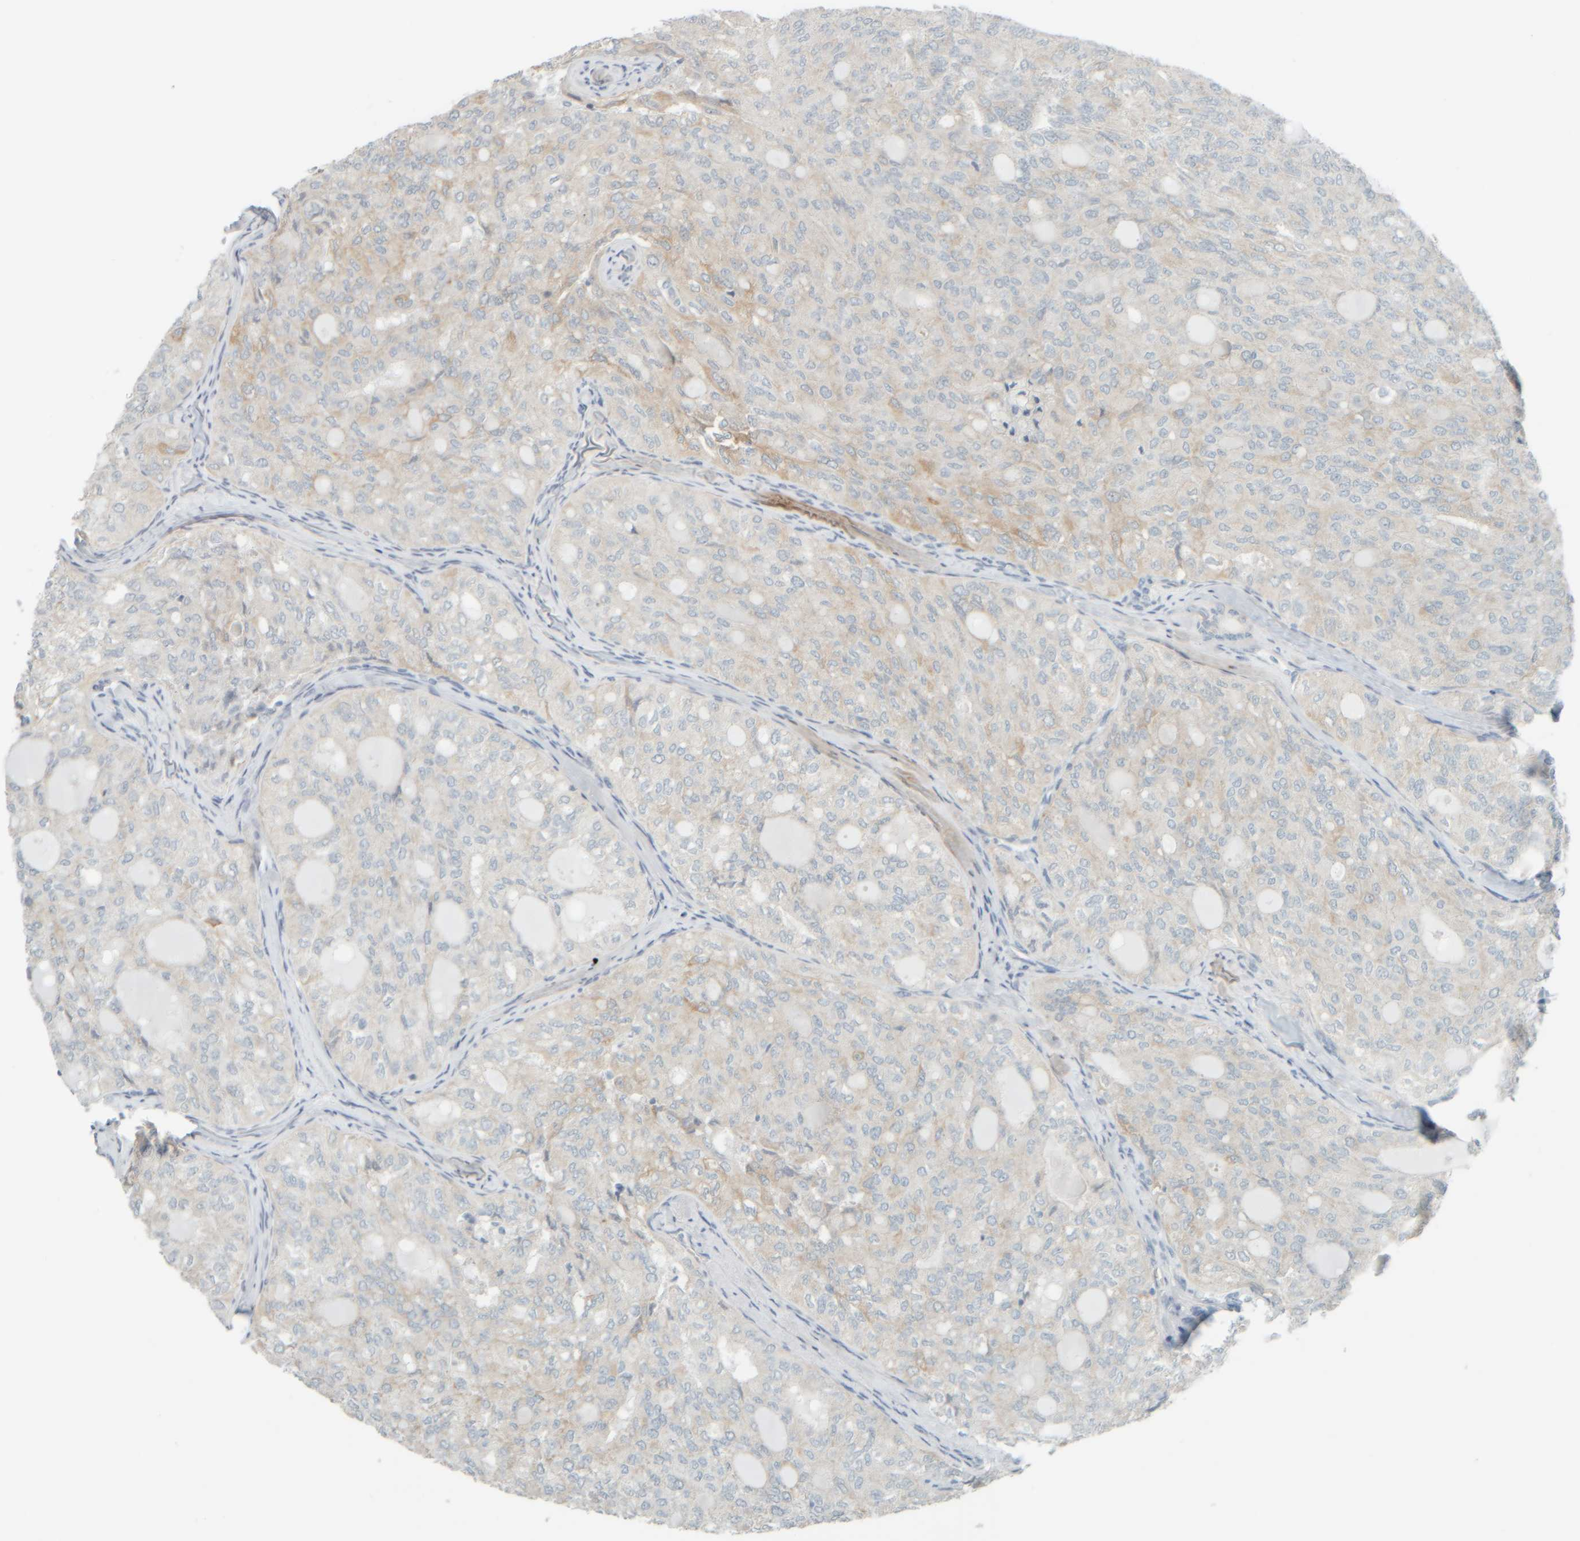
{"staining": {"intensity": "weak", "quantity": "<25%", "location": "cytoplasmic/membranous"}, "tissue": "thyroid cancer", "cell_type": "Tumor cells", "image_type": "cancer", "snomed": [{"axis": "morphology", "description": "Follicular adenoma carcinoma, NOS"}, {"axis": "topography", "description": "Thyroid gland"}], "caption": "Tumor cells are negative for brown protein staining in thyroid follicular adenoma carcinoma.", "gene": "PTGES3L-AARSD1", "patient": {"sex": "male", "age": 75}}